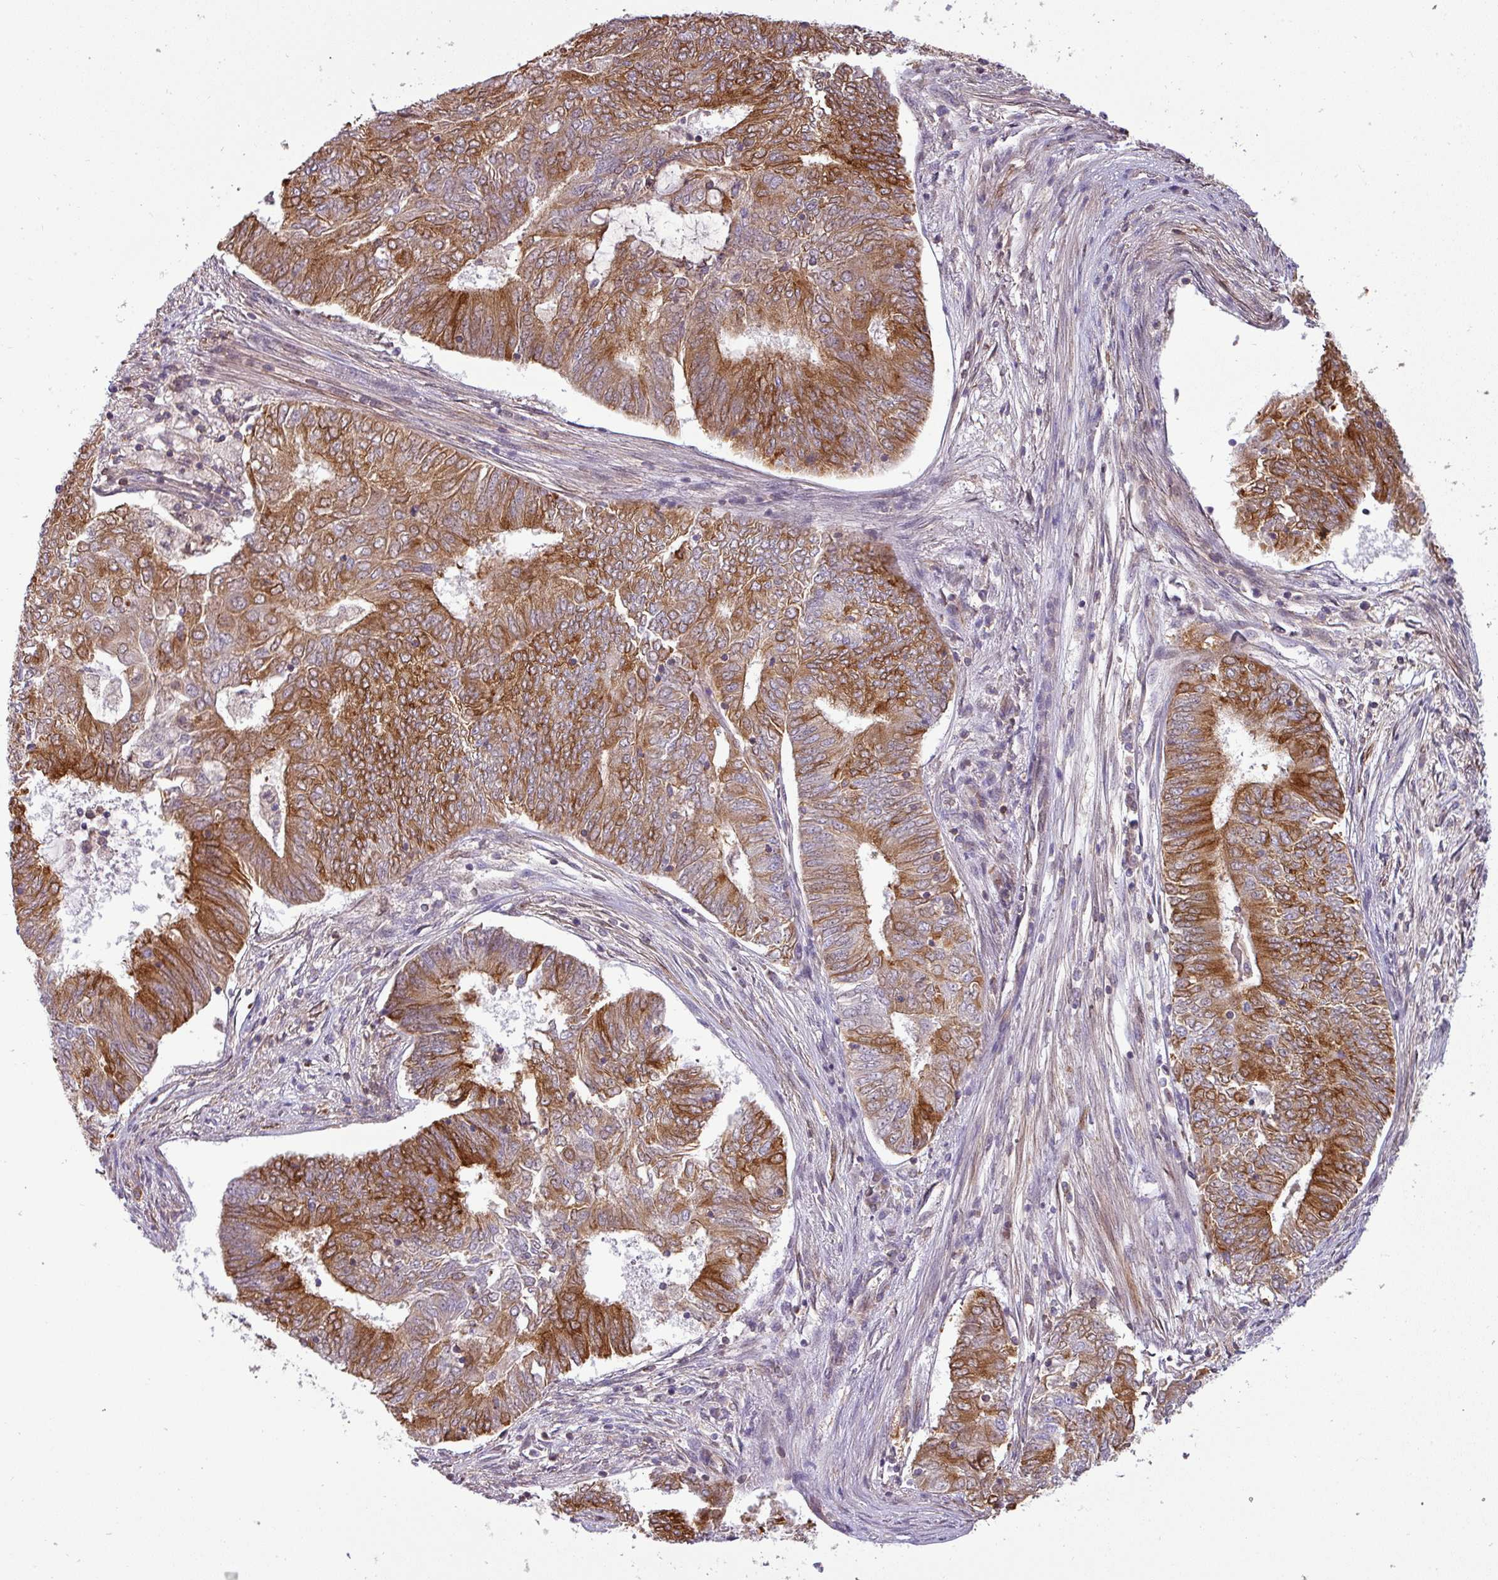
{"staining": {"intensity": "moderate", "quantity": ">75%", "location": "cytoplasmic/membranous"}, "tissue": "endometrial cancer", "cell_type": "Tumor cells", "image_type": "cancer", "snomed": [{"axis": "morphology", "description": "Adenocarcinoma, NOS"}, {"axis": "topography", "description": "Endometrium"}], "caption": "The image exhibits immunohistochemical staining of adenocarcinoma (endometrial). There is moderate cytoplasmic/membranous expression is appreciated in about >75% of tumor cells.", "gene": "ZNF835", "patient": {"sex": "female", "age": 62}}